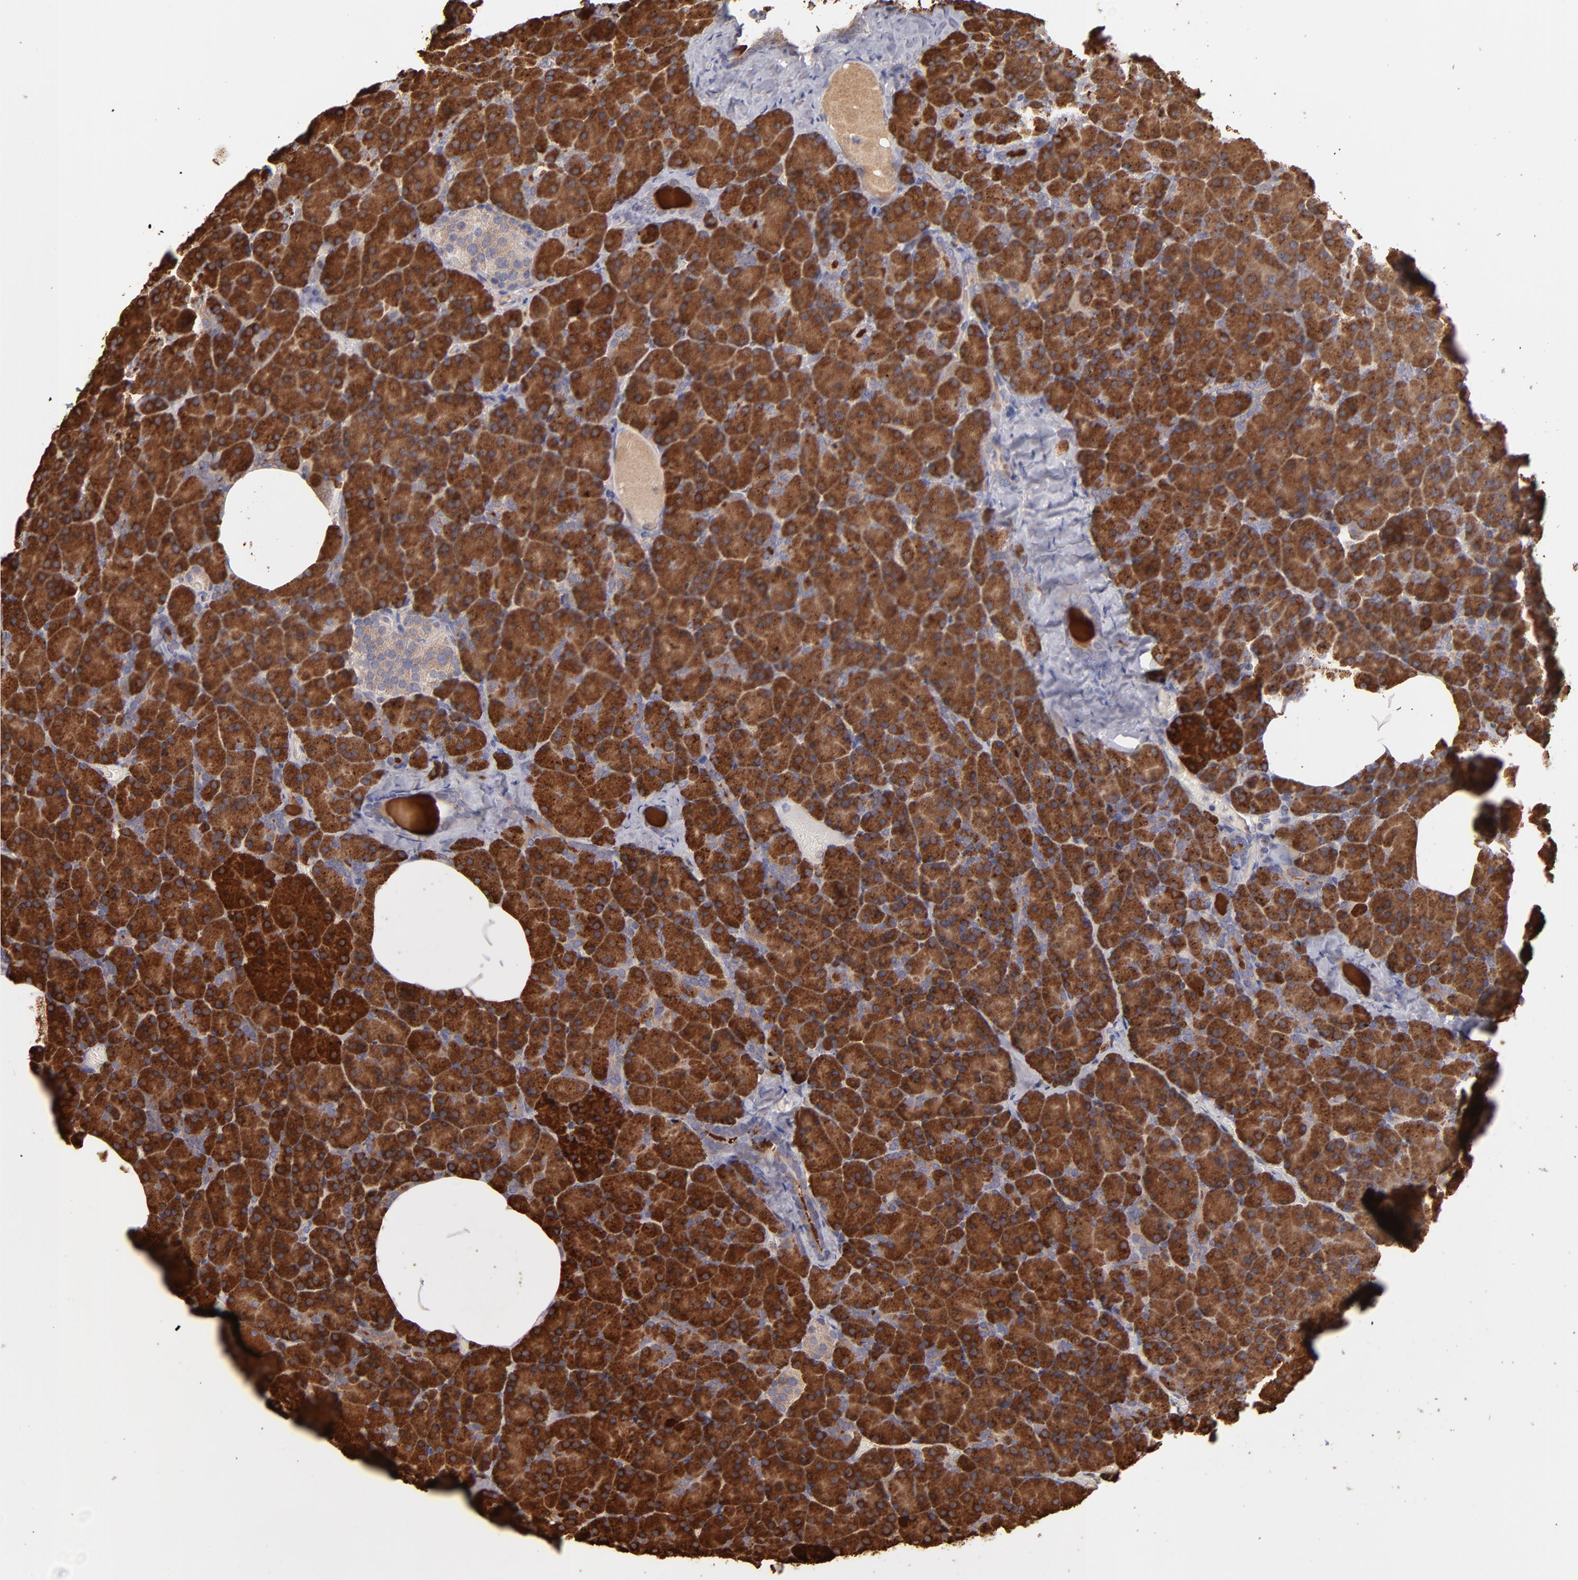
{"staining": {"intensity": "moderate", "quantity": ">75%", "location": "cytoplasmic/membranous"}, "tissue": "pancreas", "cell_type": "Exocrine glandular cells", "image_type": "normal", "snomed": [{"axis": "morphology", "description": "Normal tissue, NOS"}, {"axis": "topography", "description": "Pancreas"}], "caption": "Pancreas stained with DAB immunohistochemistry (IHC) reveals medium levels of moderate cytoplasmic/membranous staining in about >75% of exocrine glandular cells.", "gene": "NFKBIE", "patient": {"sex": "female", "age": 35}}